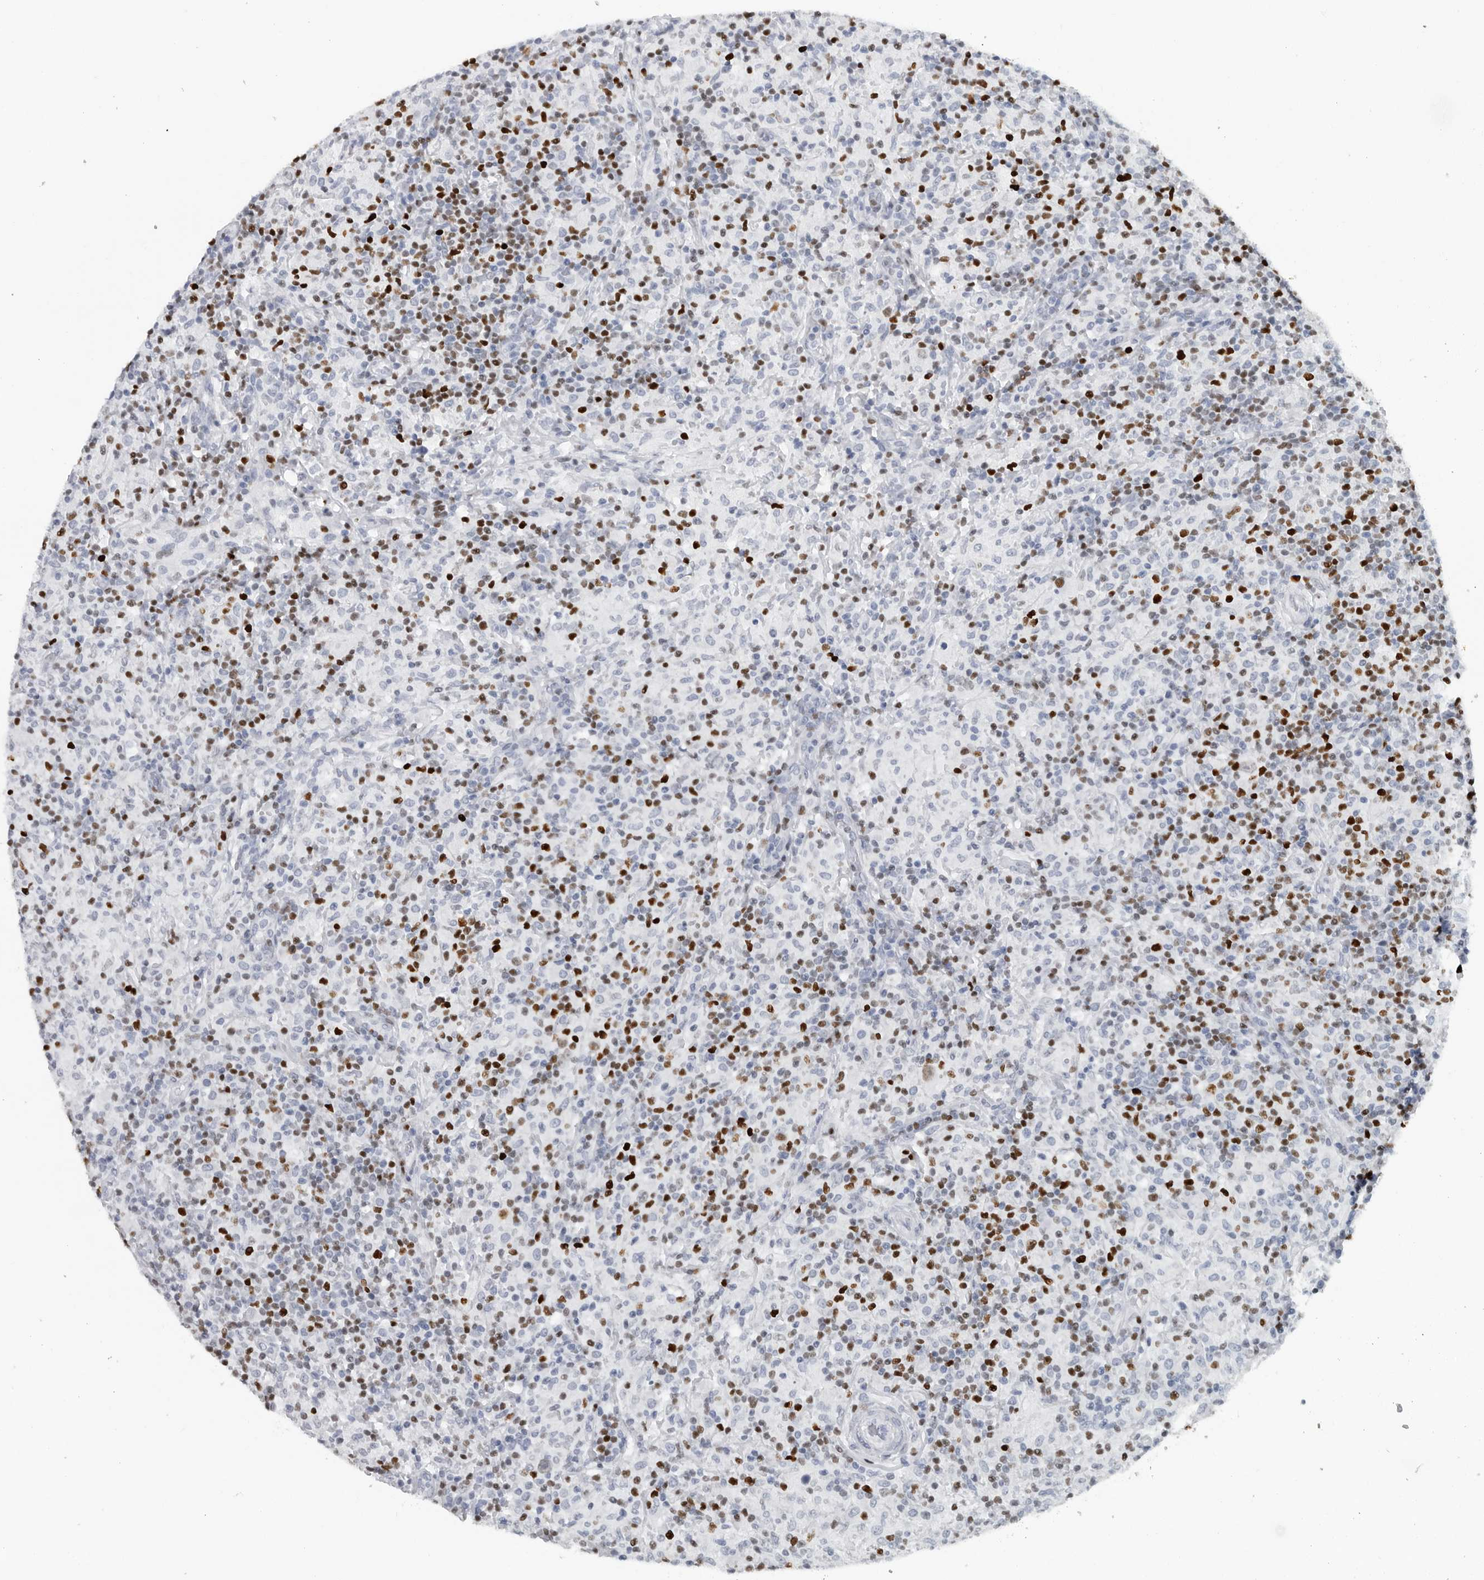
{"staining": {"intensity": "weak", "quantity": ">75%", "location": "nuclear"}, "tissue": "lymphoma", "cell_type": "Tumor cells", "image_type": "cancer", "snomed": [{"axis": "morphology", "description": "Hodgkin's disease, NOS"}, {"axis": "topography", "description": "Lymph node"}], "caption": "A micrograph showing weak nuclear positivity in approximately >75% of tumor cells in Hodgkin's disease, as visualized by brown immunohistochemical staining.", "gene": "SATB2", "patient": {"sex": "male", "age": 70}}